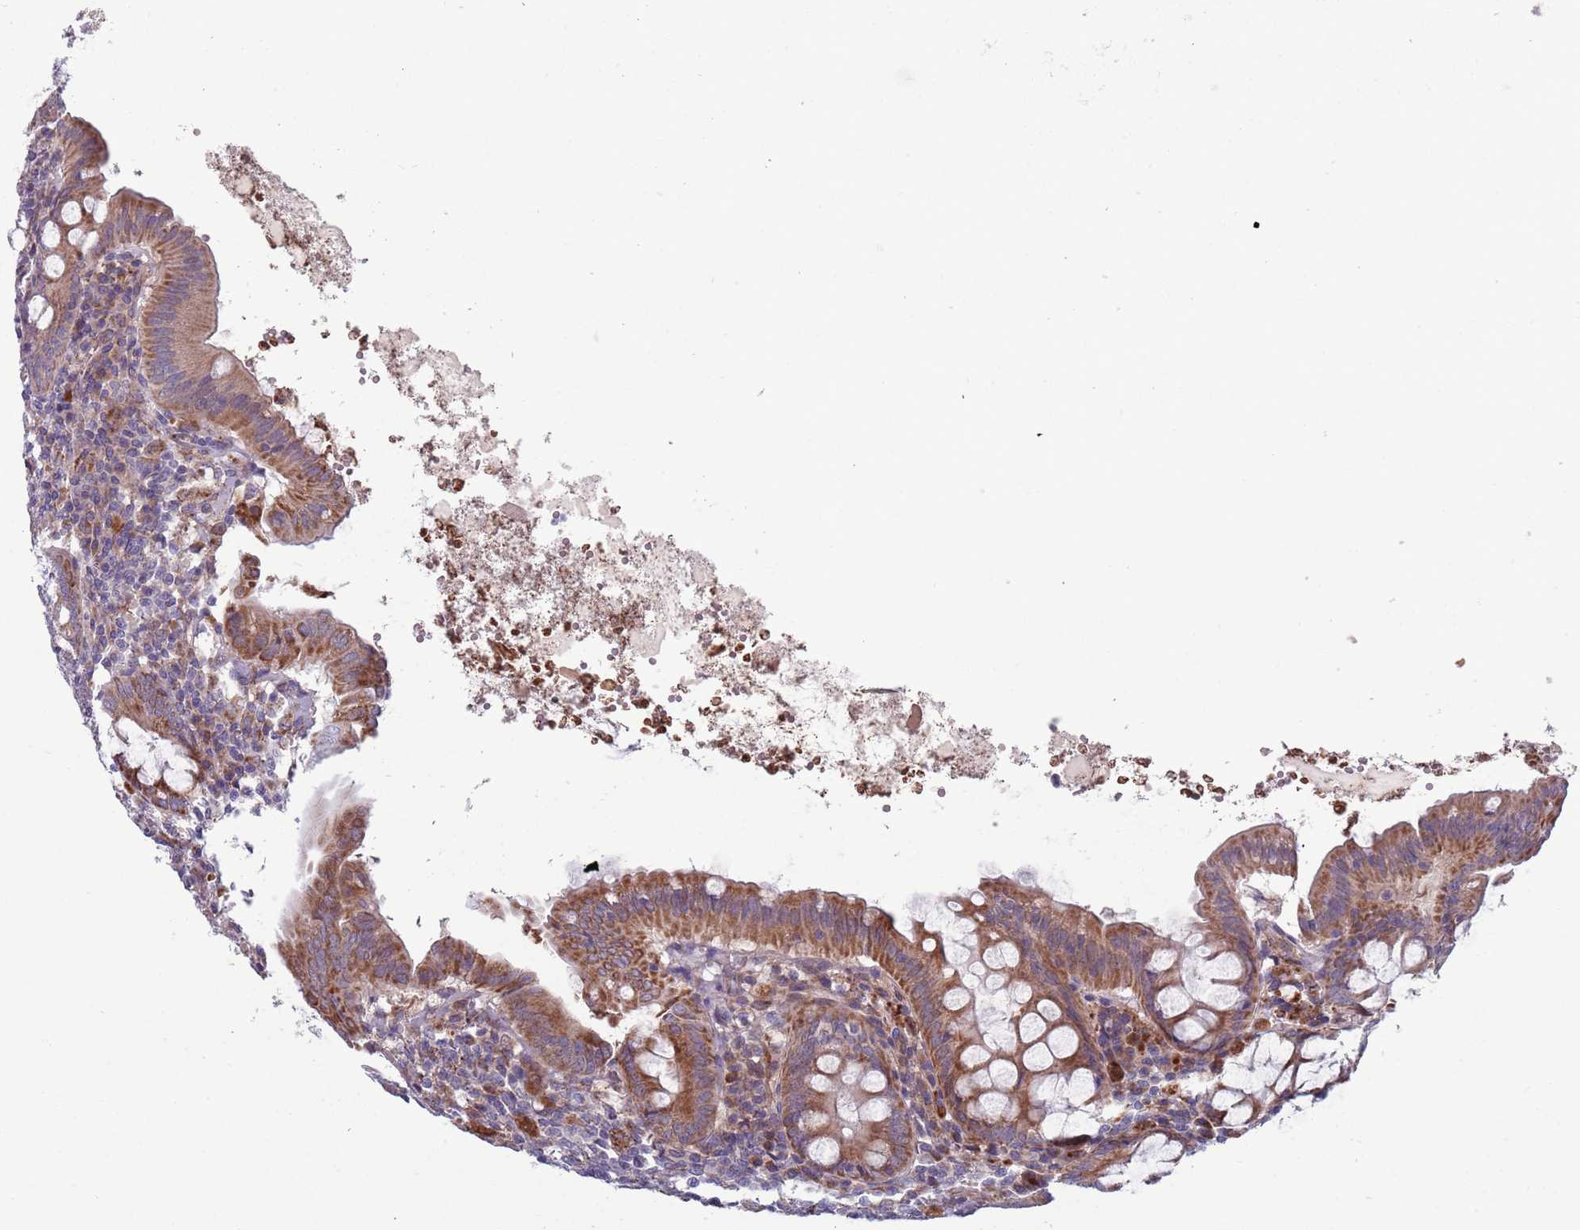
{"staining": {"intensity": "strong", "quantity": ">75%", "location": "cytoplasmic/membranous"}, "tissue": "appendix", "cell_type": "Glandular cells", "image_type": "normal", "snomed": [{"axis": "morphology", "description": "Normal tissue, NOS"}, {"axis": "topography", "description": "Appendix"}], "caption": "Appendix stained with immunohistochemistry shows strong cytoplasmic/membranous positivity in about >75% of glandular cells.", "gene": "TYW1B", "patient": {"sex": "female", "age": 54}}